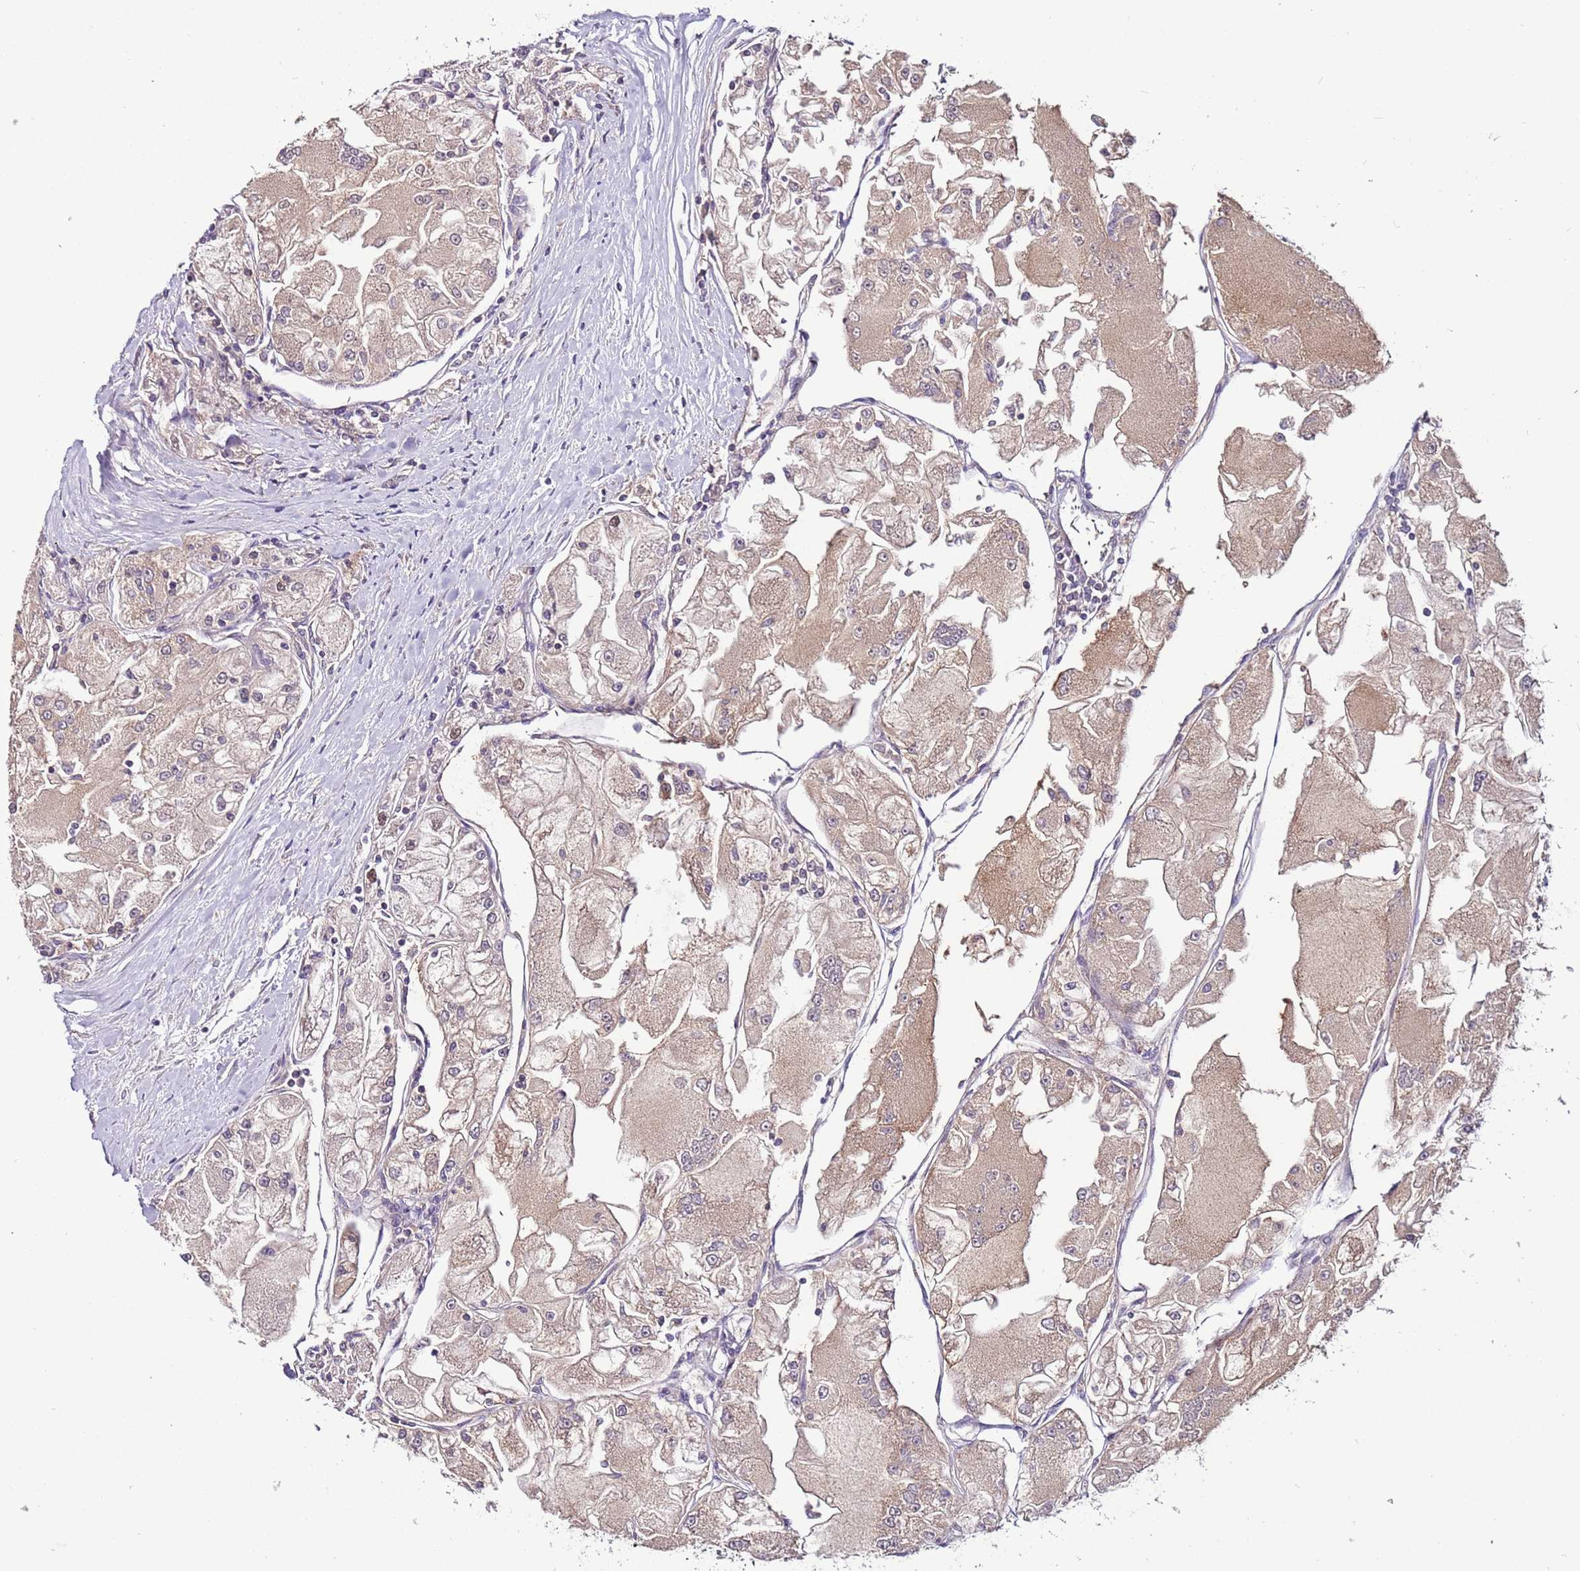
{"staining": {"intensity": "weak", "quantity": ">75%", "location": "cytoplasmic/membranous"}, "tissue": "renal cancer", "cell_type": "Tumor cells", "image_type": "cancer", "snomed": [{"axis": "morphology", "description": "Adenocarcinoma, NOS"}, {"axis": "topography", "description": "Kidney"}], "caption": "Immunohistochemistry (IHC) micrograph of human renal cancer stained for a protein (brown), which demonstrates low levels of weak cytoplasmic/membranous expression in about >75% of tumor cells.", "gene": "IGIP", "patient": {"sex": "female", "age": 72}}